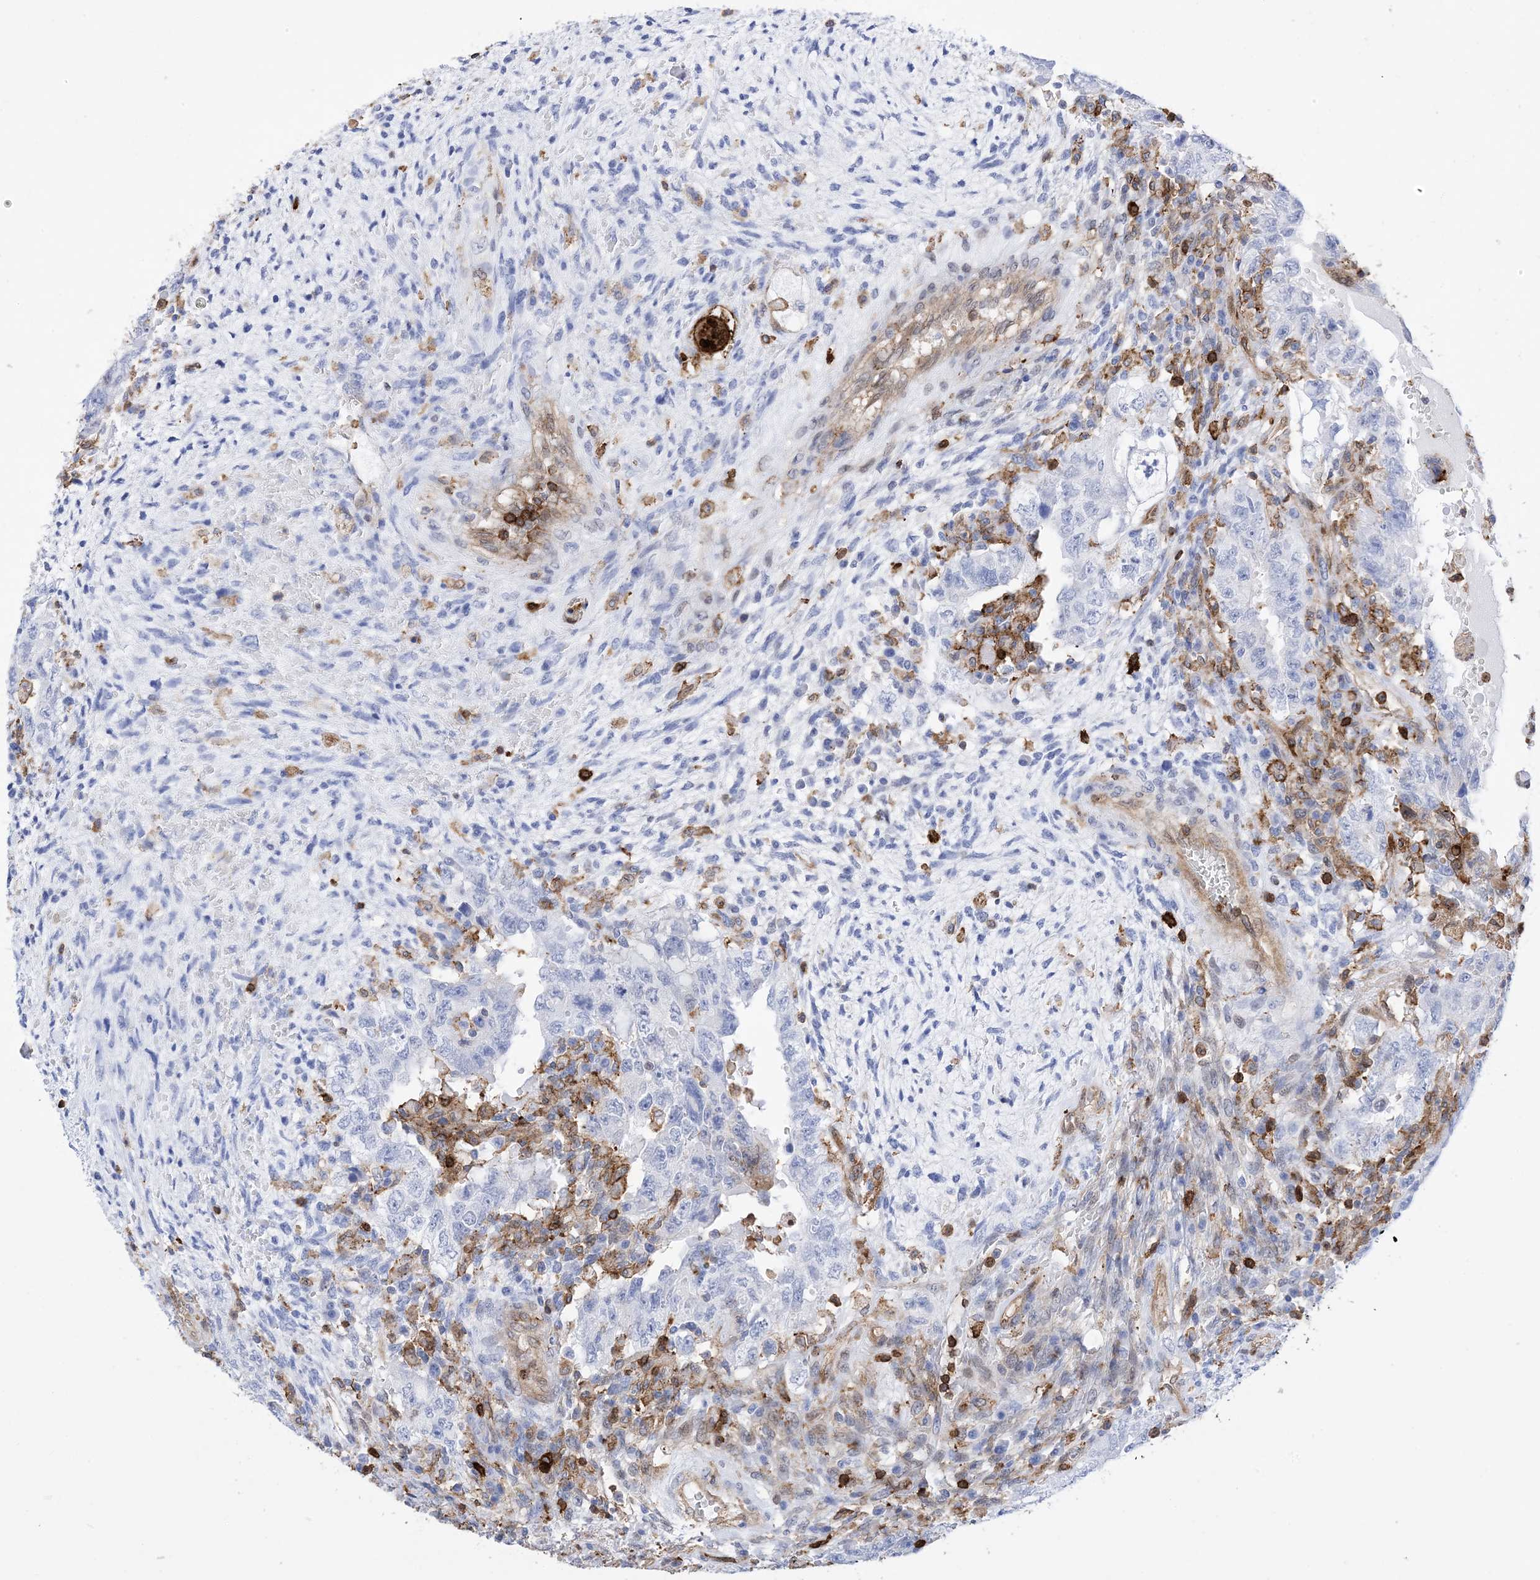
{"staining": {"intensity": "negative", "quantity": "none", "location": "none"}, "tissue": "testis cancer", "cell_type": "Tumor cells", "image_type": "cancer", "snomed": [{"axis": "morphology", "description": "Carcinoma, Embryonal, NOS"}, {"axis": "topography", "description": "Testis"}], "caption": "This photomicrograph is of testis embryonal carcinoma stained with immunohistochemistry to label a protein in brown with the nuclei are counter-stained blue. There is no staining in tumor cells.", "gene": "ANXA1", "patient": {"sex": "male", "age": 26}}